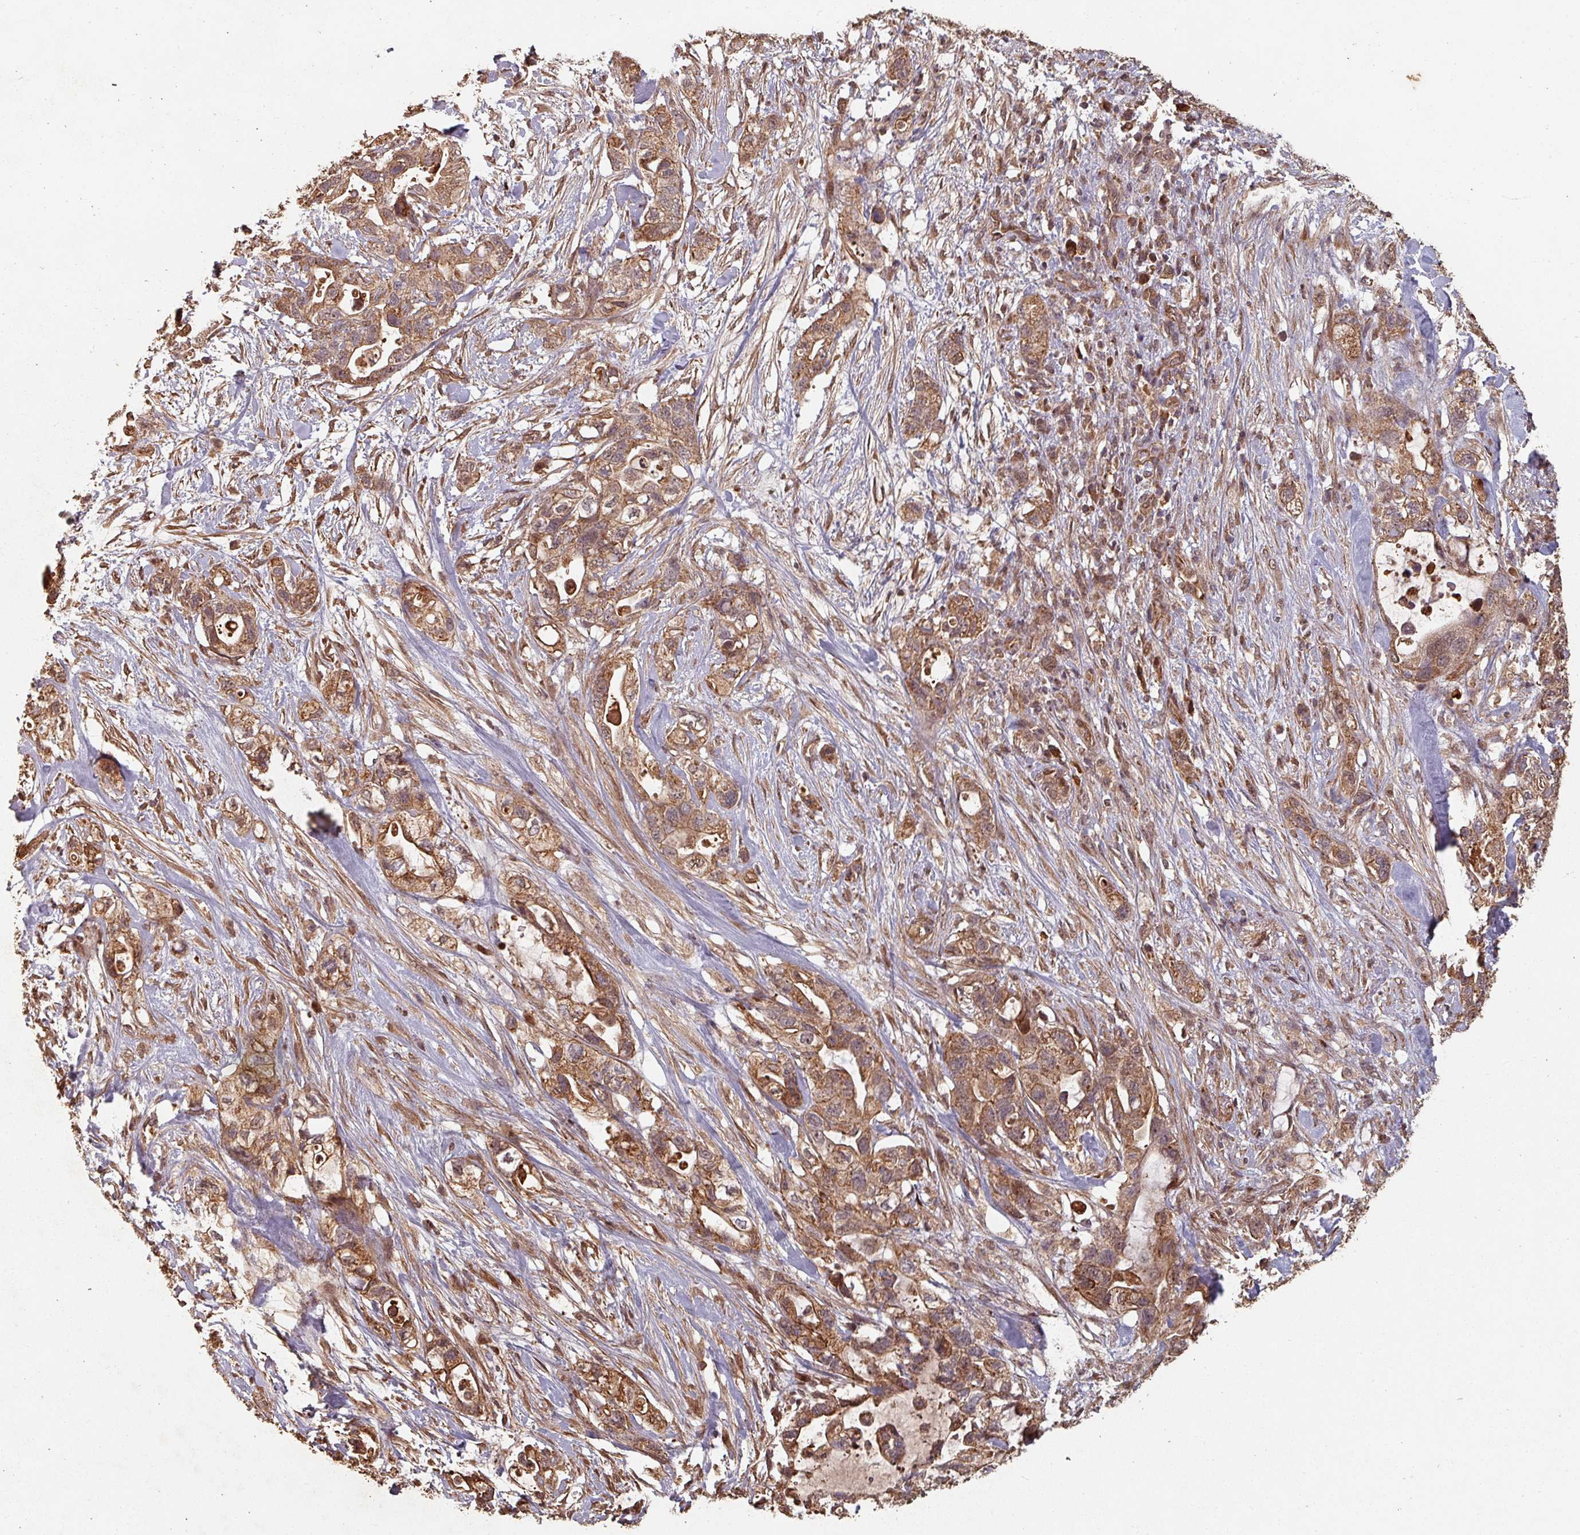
{"staining": {"intensity": "moderate", "quantity": ">75%", "location": "cytoplasmic/membranous"}, "tissue": "pancreatic cancer", "cell_type": "Tumor cells", "image_type": "cancer", "snomed": [{"axis": "morphology", "description": "Adenocarcinoma, NOS"}, {"axis": "topography", "description": "Pancreas"}], "caption": "Human adenocarcinoma (pancreatic) stained with a brown dye reveals moderate cytoplasmic/membranous positive positivity in approximately >75% of tumor cells.", "gene": "EID1", "patient": {"sex": "female", "age": 72}}